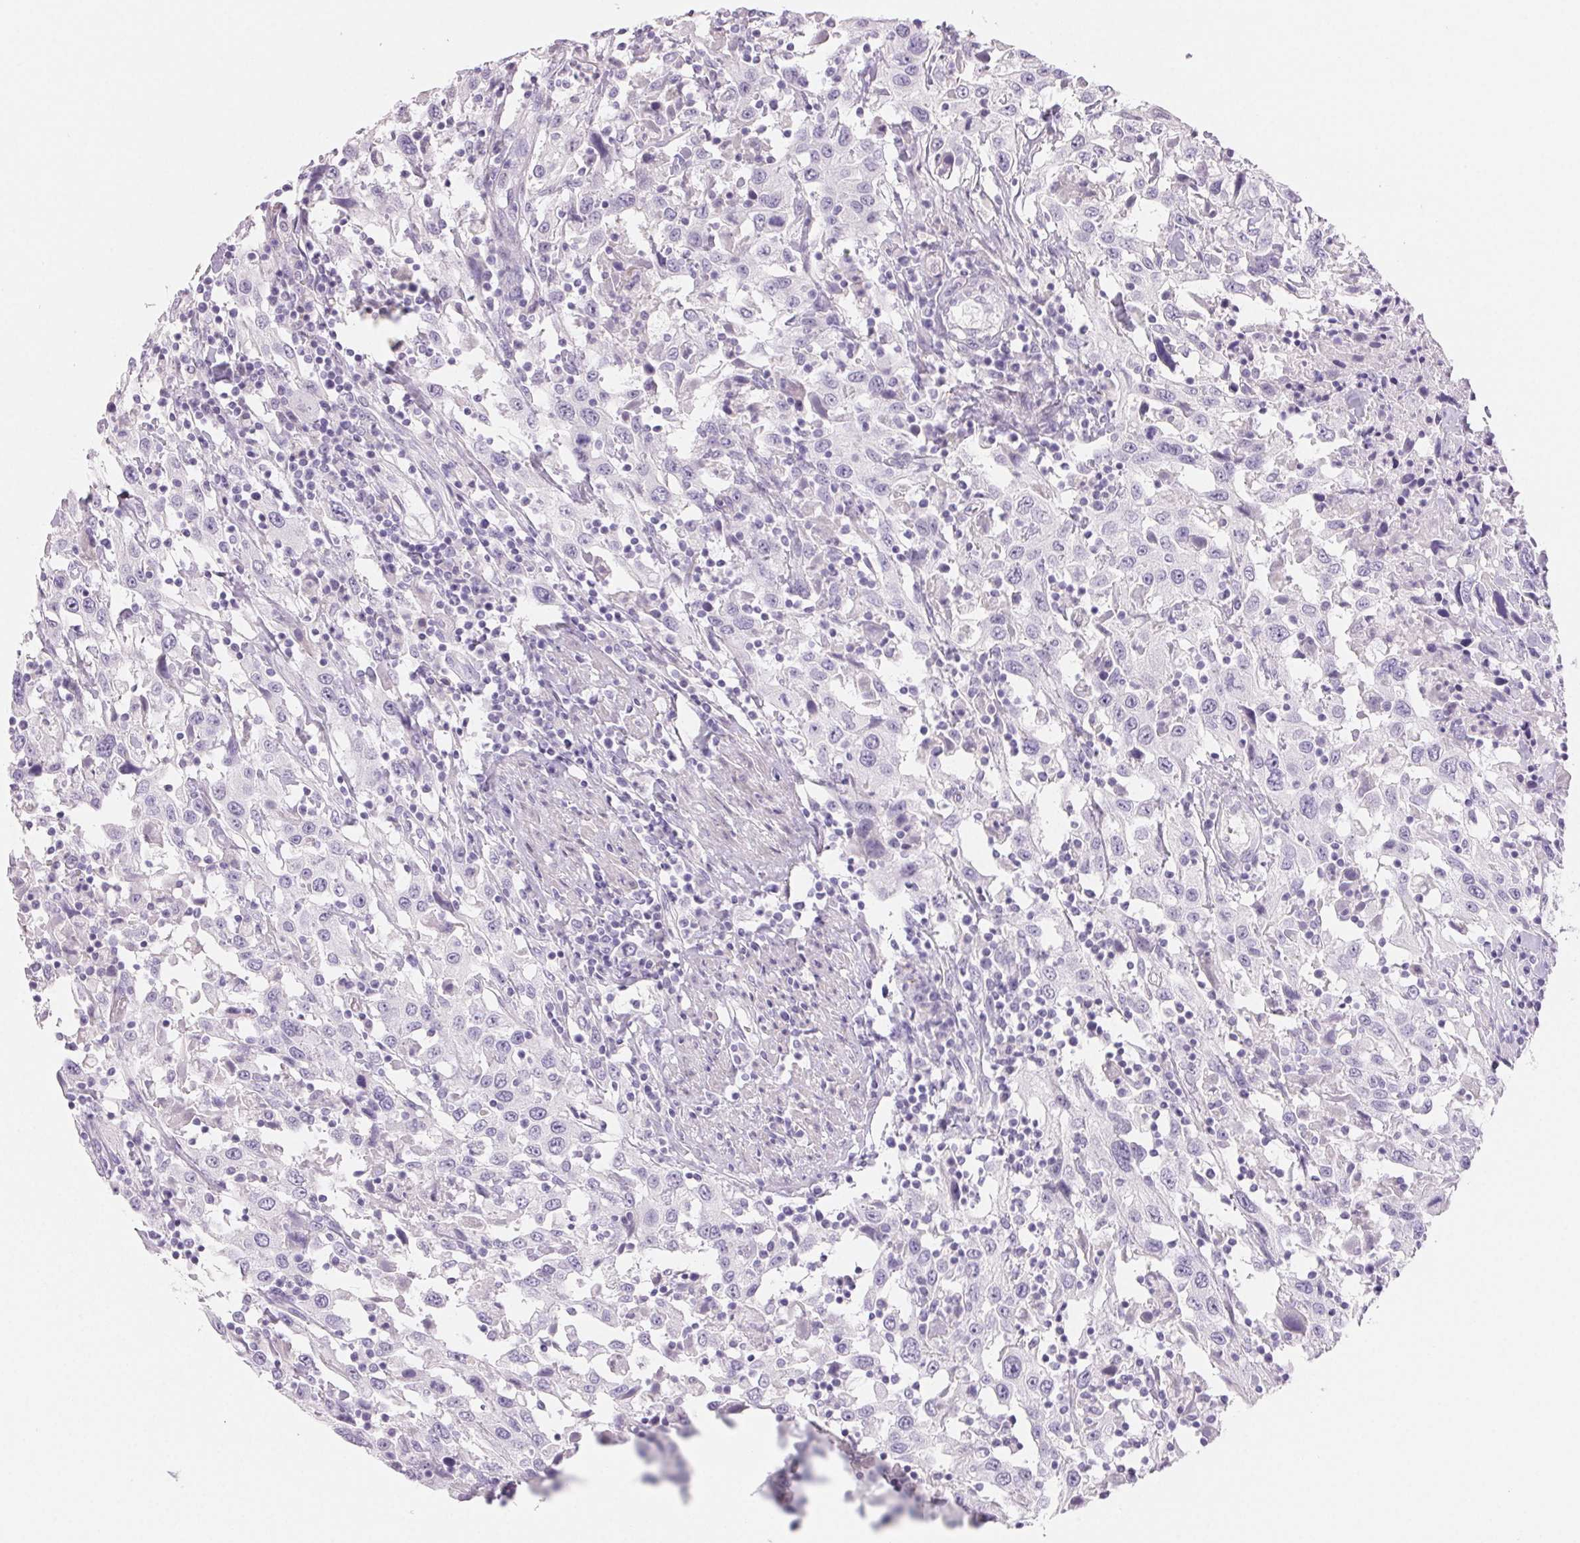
{"staining": {"intensity": "negative", "quantity": "none", "location": "none"}, "tissue": "urothelial cancer", "cell_type": "Tumor cells", "image_type": "cancer", "snomed": [{"axis": "morphology", "description": "Urothelial carcinoma, High grade"}, {"axis": "topography", "description": "Urinary bladder"}], "caption": "IHC histopathology image of neoplastic tissue: high-grade urothelial carcinoma stained with DAB (3,3'-diaminobenzidine) exhibits no significant protein expression in tumor cells.", "gene": "BPIFB2", "patient": {"sex": "male", "age": 61}}